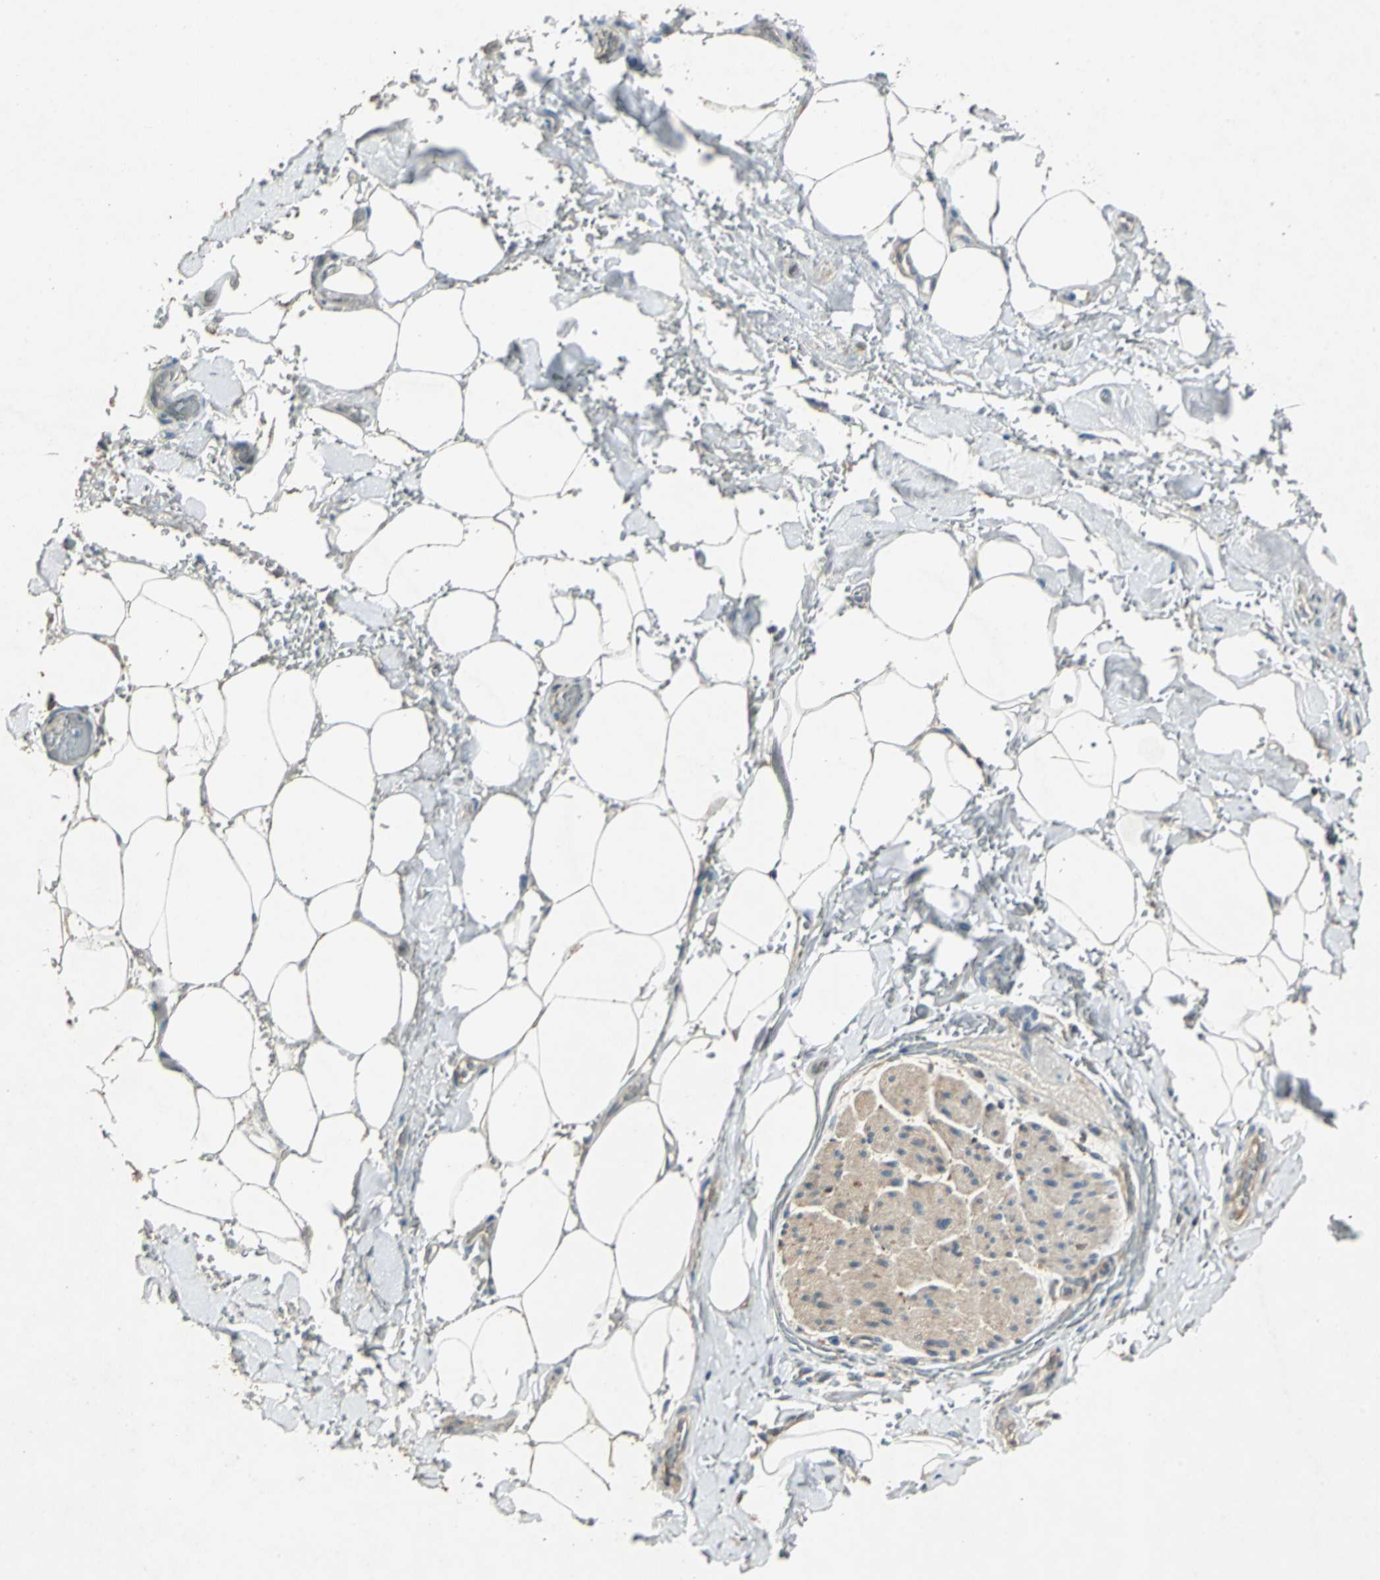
{"staining": {"intensity": "moderate", "quantity": ">75%", "location": "cytoplasmic/membranous"}, "tissue": "adipose tissue", "cell_type": "Adipocytes", "image_type": "normal", "snomed": [{"axis": "morphology", "description": "Normal tissue, NOS"}, {"axis": "morphology", "description": "Cholangiocarcinoma"}, {"axis": "topography", "description": "Liver"}, {"axis": "topography", "description": "Peripheral nerve tissue"}], "caption": "This photomicrograph exhibits IHC staining of unremarkable adipose tissue, with medium moderate cytoplasmic/membranous staining in about >75% of adipocytes.", "gene": "RRM2B", "patient": {"sex": "male", "age": 50}}